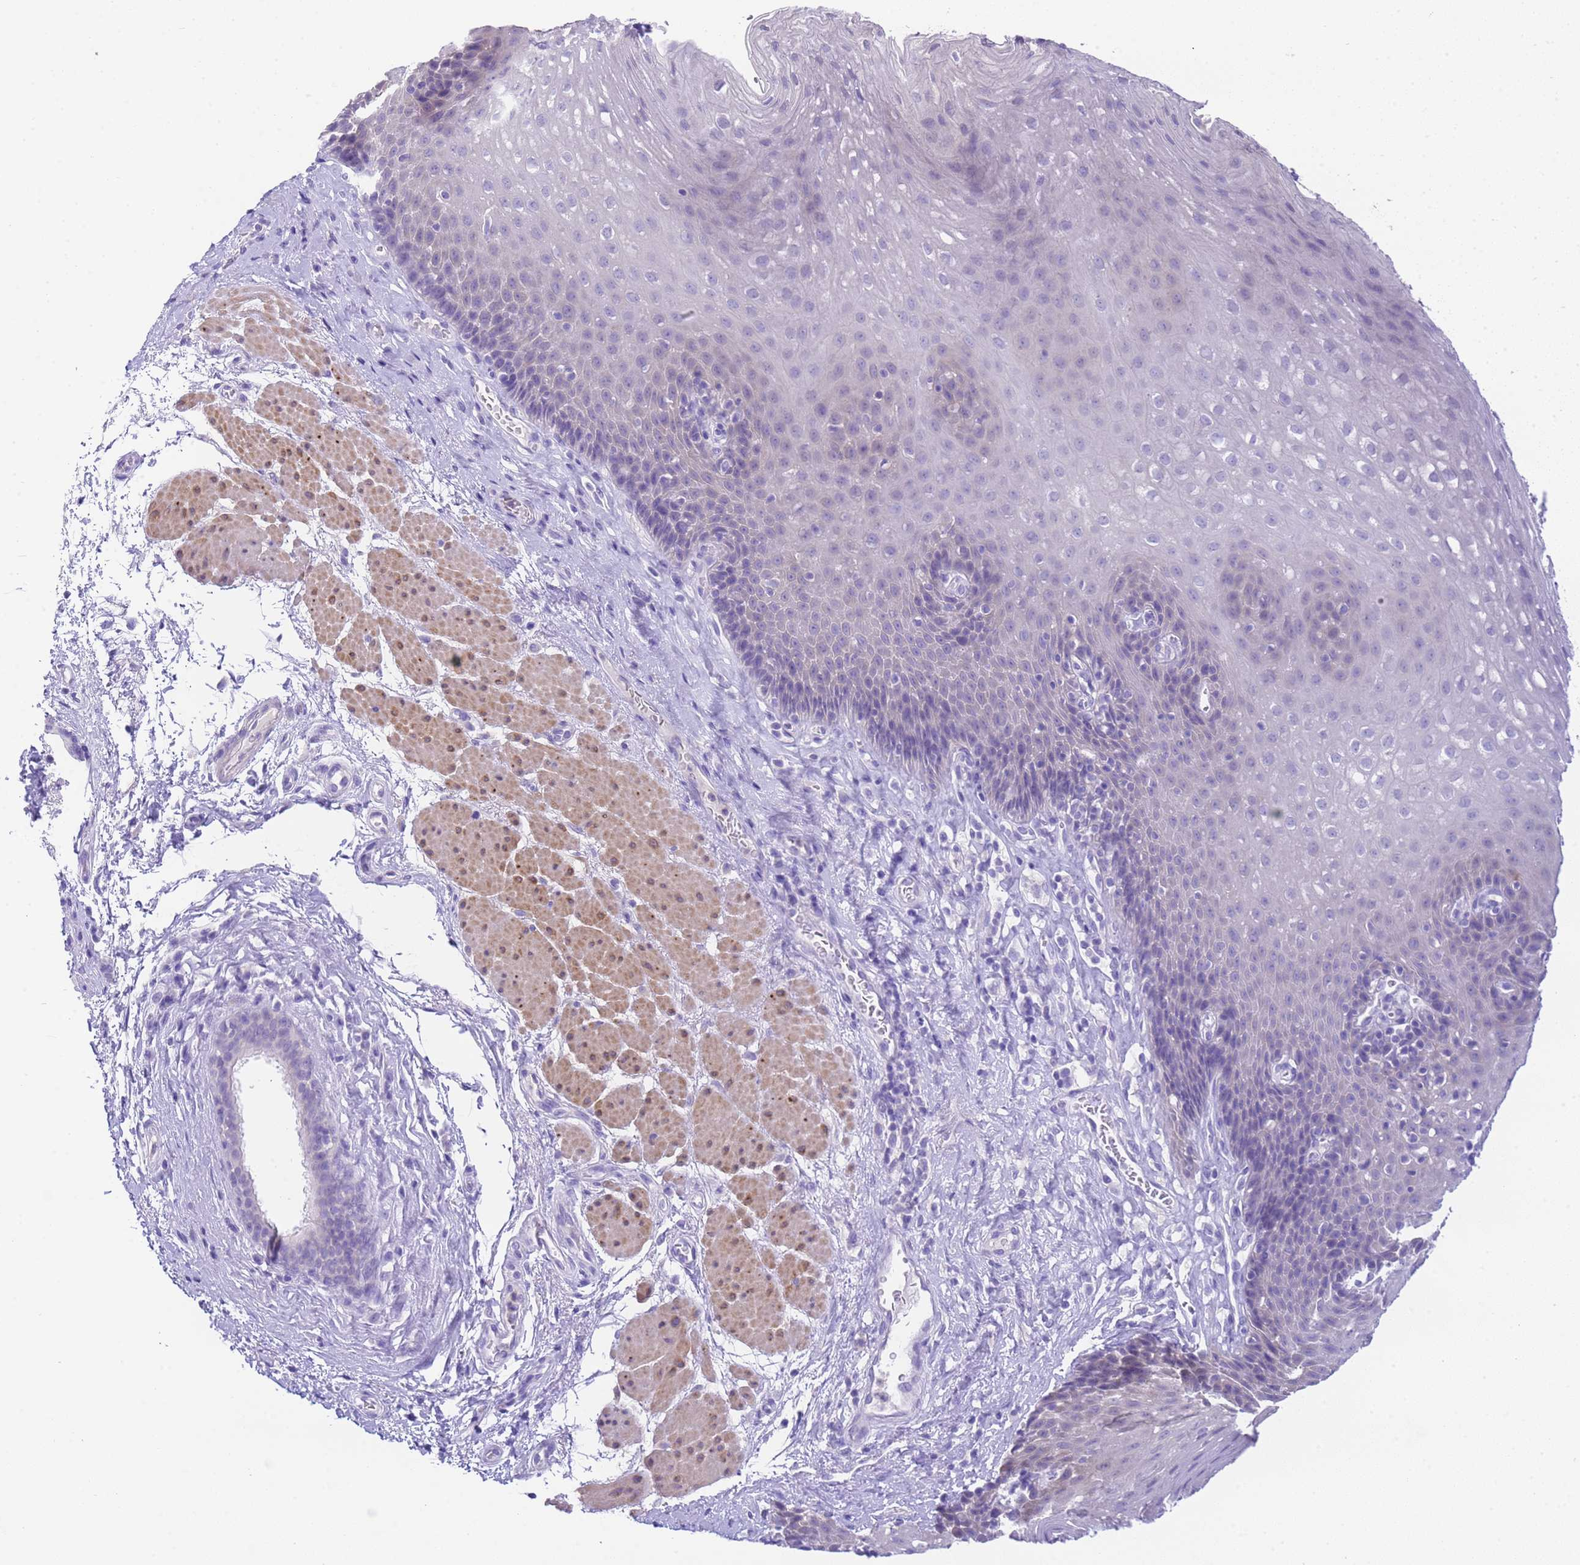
{"staining": {"intensity": "negative", "quantity": "none", "location": "none"}, "tissue": "esophagus", "cell_type": "Squamous epithelial cells", "image_type": "normal", "snomed": [{"axis": "morphology", "description": "Normal tissue, NOS"}, {"axis": "topography", "description": "Esophagus"}], "caption": "IHC photomicrograph of unremarkable esophagus: human esophagus stained with DAB reveals no significant protein positivity in squamous epithelial cells.", "gene": "USP38", "patient": {"sex": "female", "age": 66}}